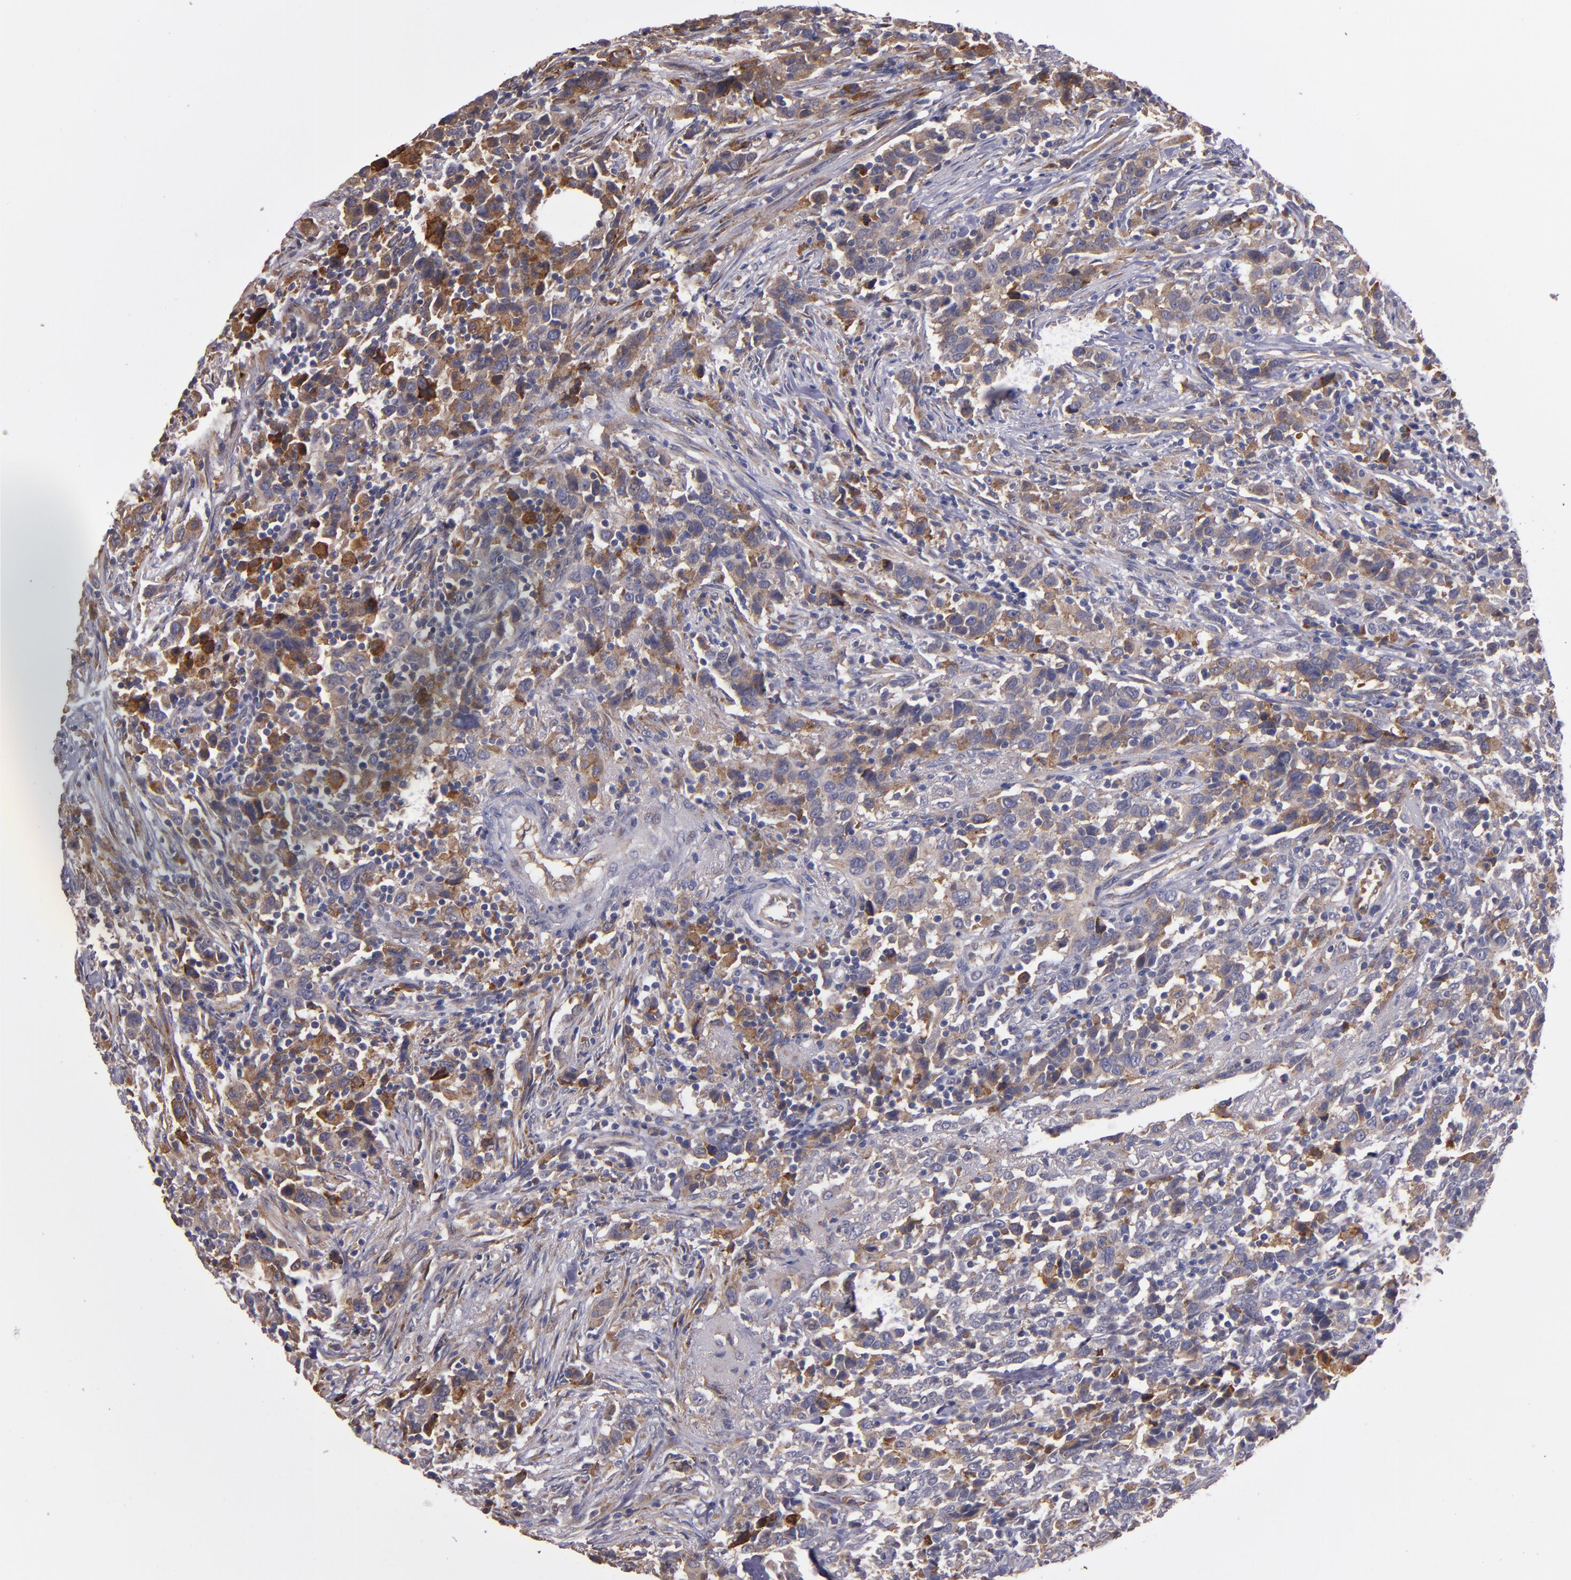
{"staining": {"intensity": "moderate", "quantity": ">75%", "location": "cytoplasmic/membranous"}, "tissue": "urothelial cancer", "cell_type": "Tumor cells", "image_type": "cancer", "snomed": [{"axis": "morphology", "description": "Urothelial carcinoma, High grade"}, {"axis": "topography", "description": "Urinary bladder"}], "caption": "Tumor cells demonstrate medium levels of moderate cytoplasmic/membranous expression in about >75% of cells in high-grade urothelial carcinoma.", "gene": "IFIH1", "patient": {"sex": "male", "age": 61}}